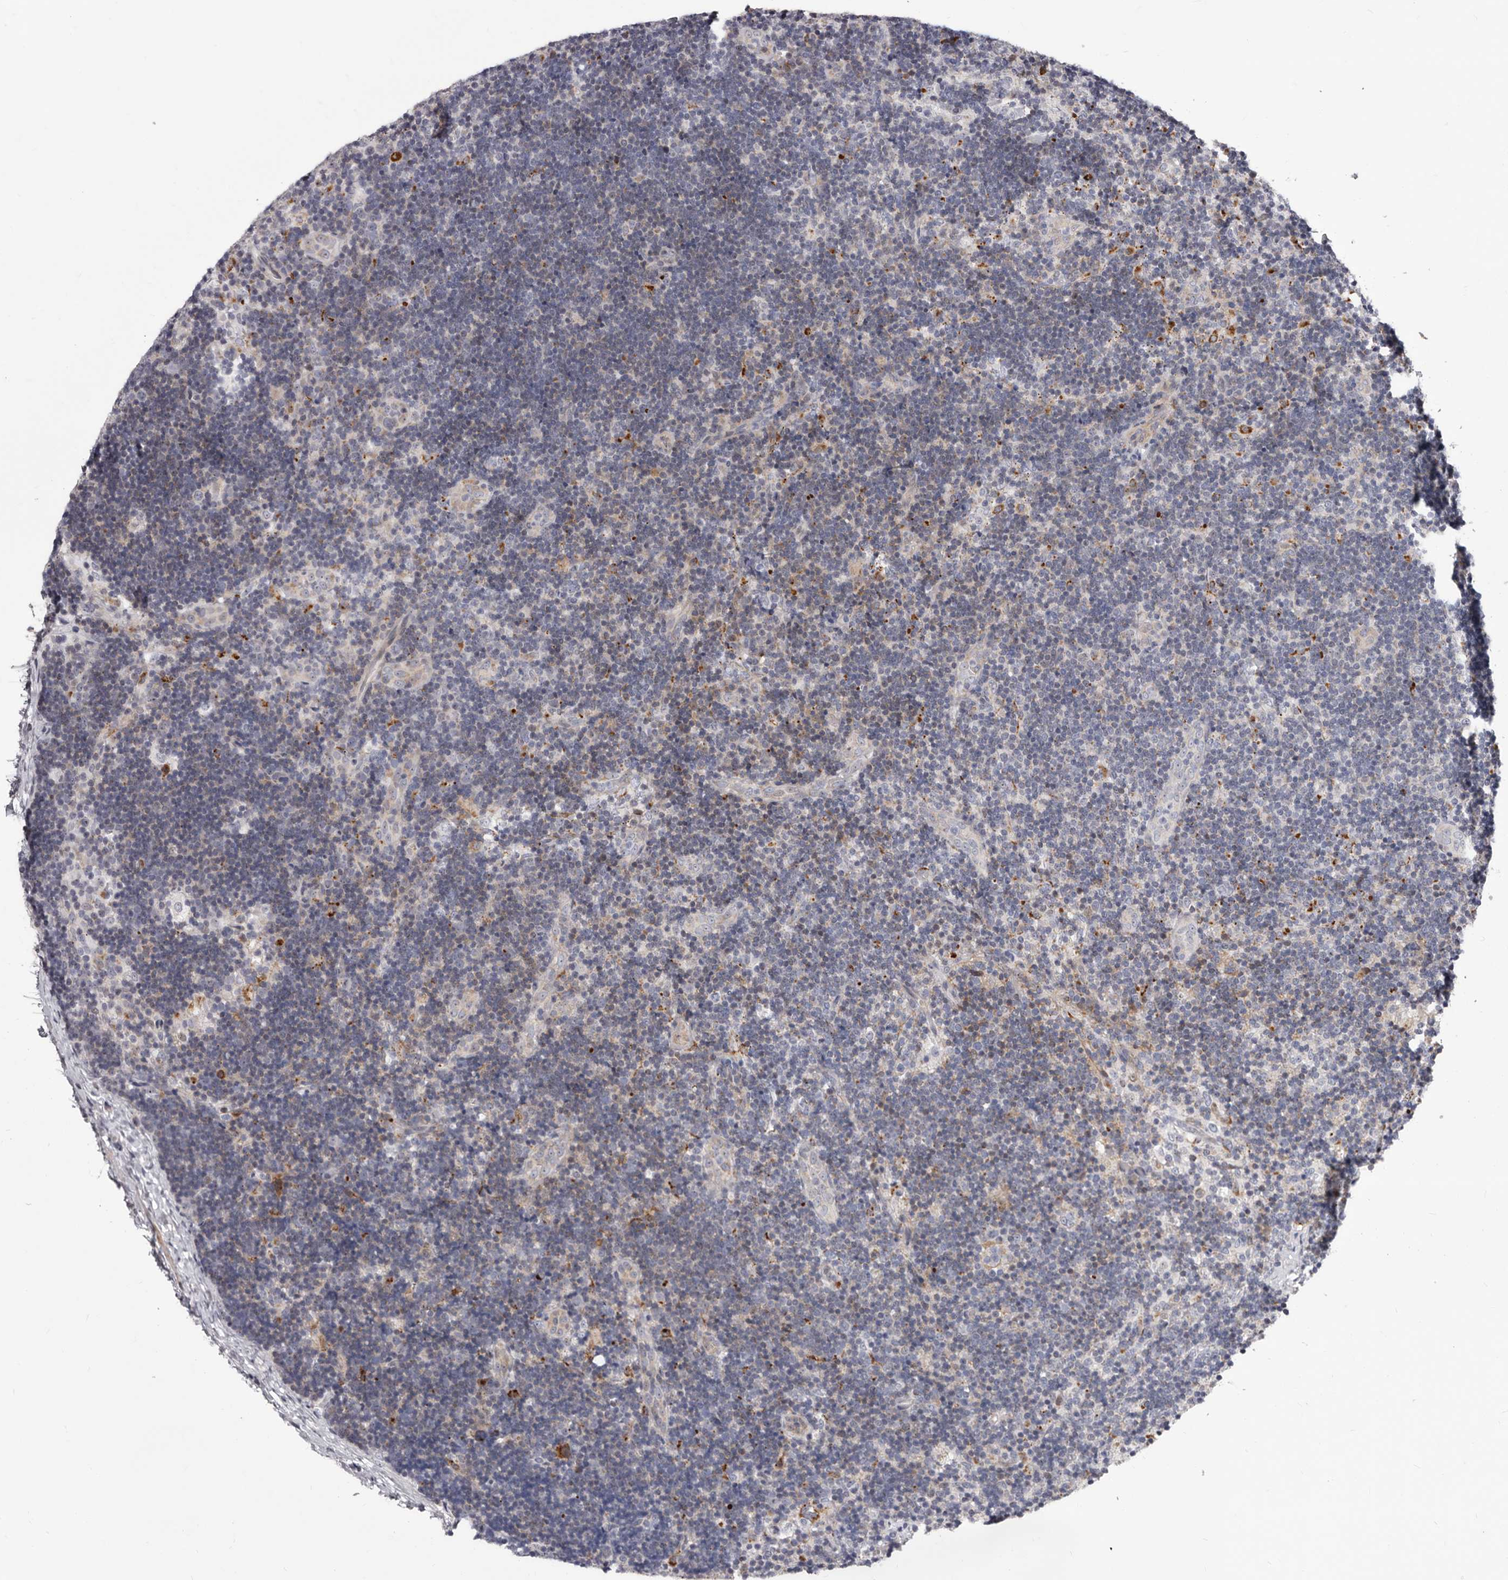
{"staining": {"intensity": "negative", "quantity": "none", "location": "none"}, "tissue": "lymph node", "cell_type": "Germinal center cells", "image_type": "normal", "snomed": [{"axis": "morphology", "description": "Normal tissue, NOS"}, {"axis": "topography", "description": "Lymph node"}], "caption": "Germinal center cells show no significant protein positivity in benign lymph node. (Brightfield microscopy of DAB (3,3'-diaminobenzidine) IHC at high magnification).", "gene": "NUBPL", "patient": {"sex": "female", "age": 22}}